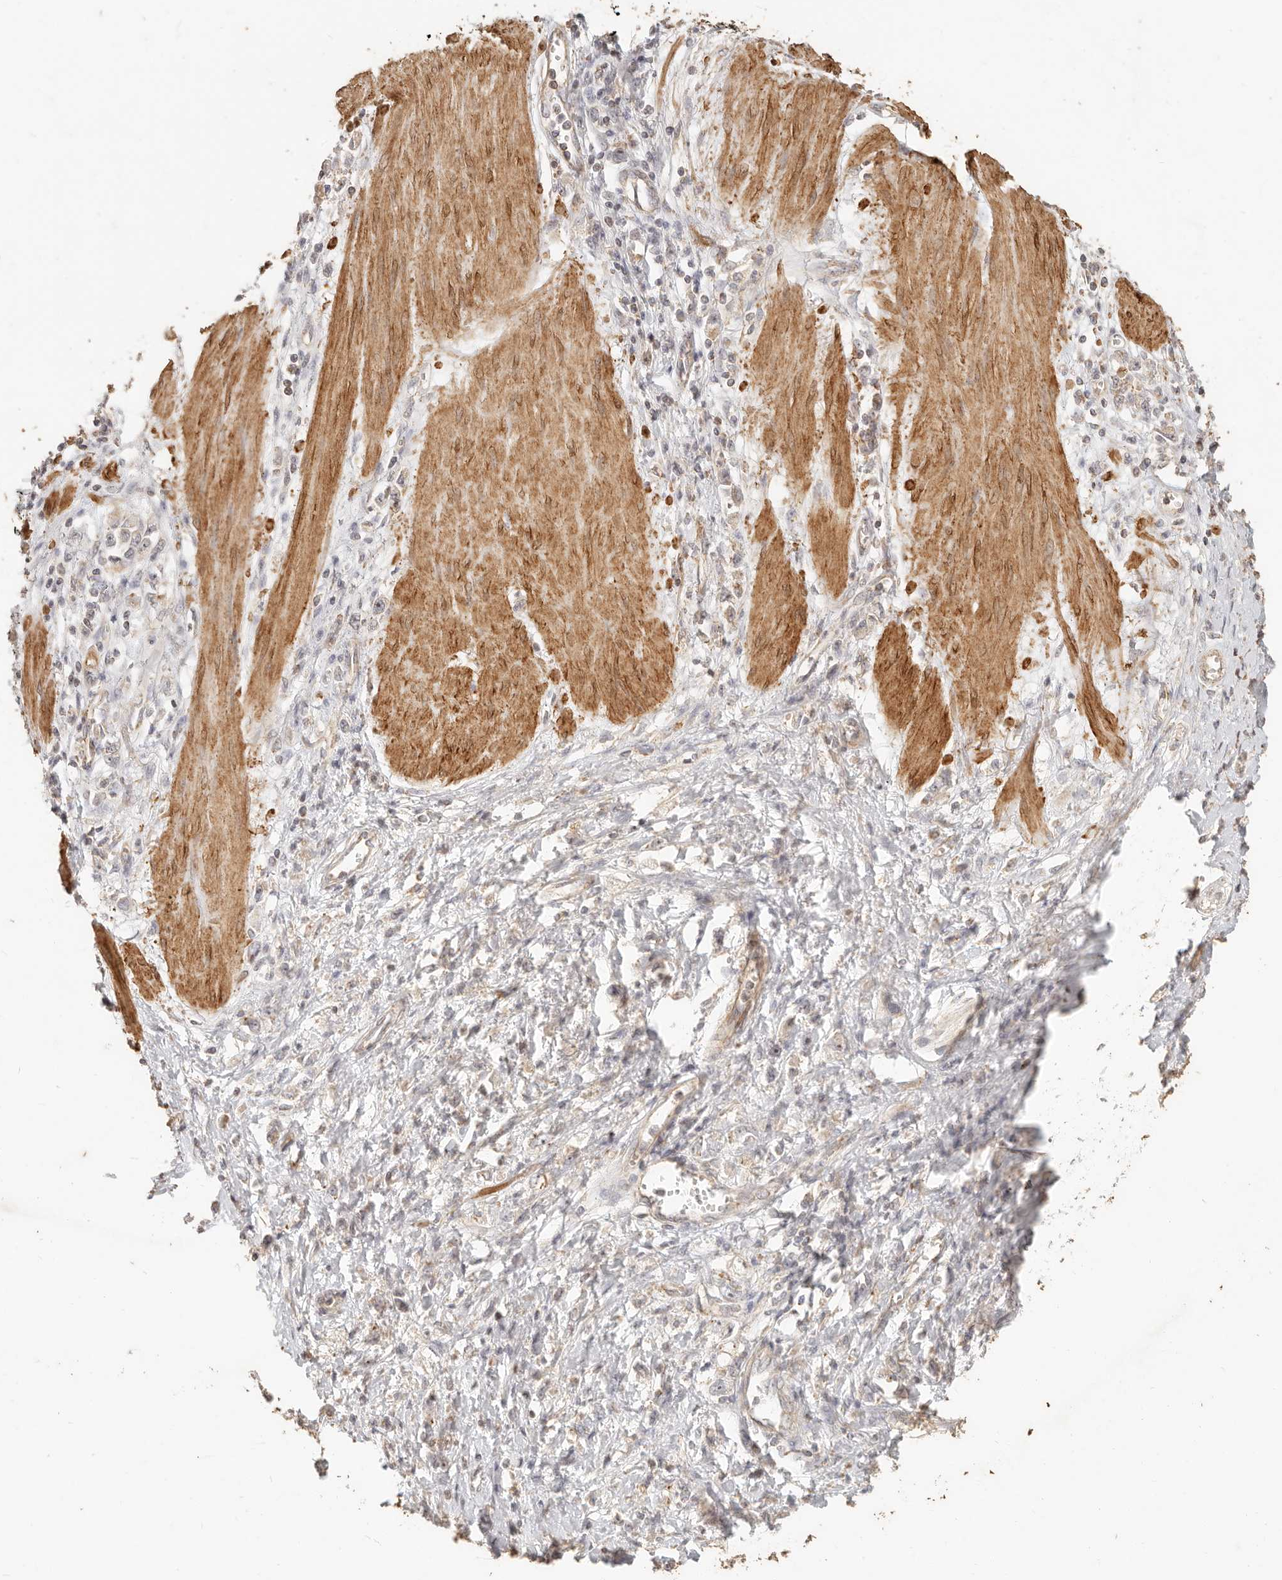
{"staining": {"intensity": "weak", "quantity": "<25%", "location": "cytoplasmic/membranous"}, "tissue": "stomach cancer", "cell_type": "Tumor cells", "image_type": "cancer", "snomed": [{"axis": "morphology", "description": "Adenocarcinoma, NOS"}, {"axis": "topography", "description": "Stomach"}], "caption": "Immunohistochemistry (IHC) of stomach adenocarcinoma shows no expression in tumor cells. (DAB immunohistochemistry, high magnification).", "gene": "PTPN22", "patient": {"sex": "female", "age": 76}}